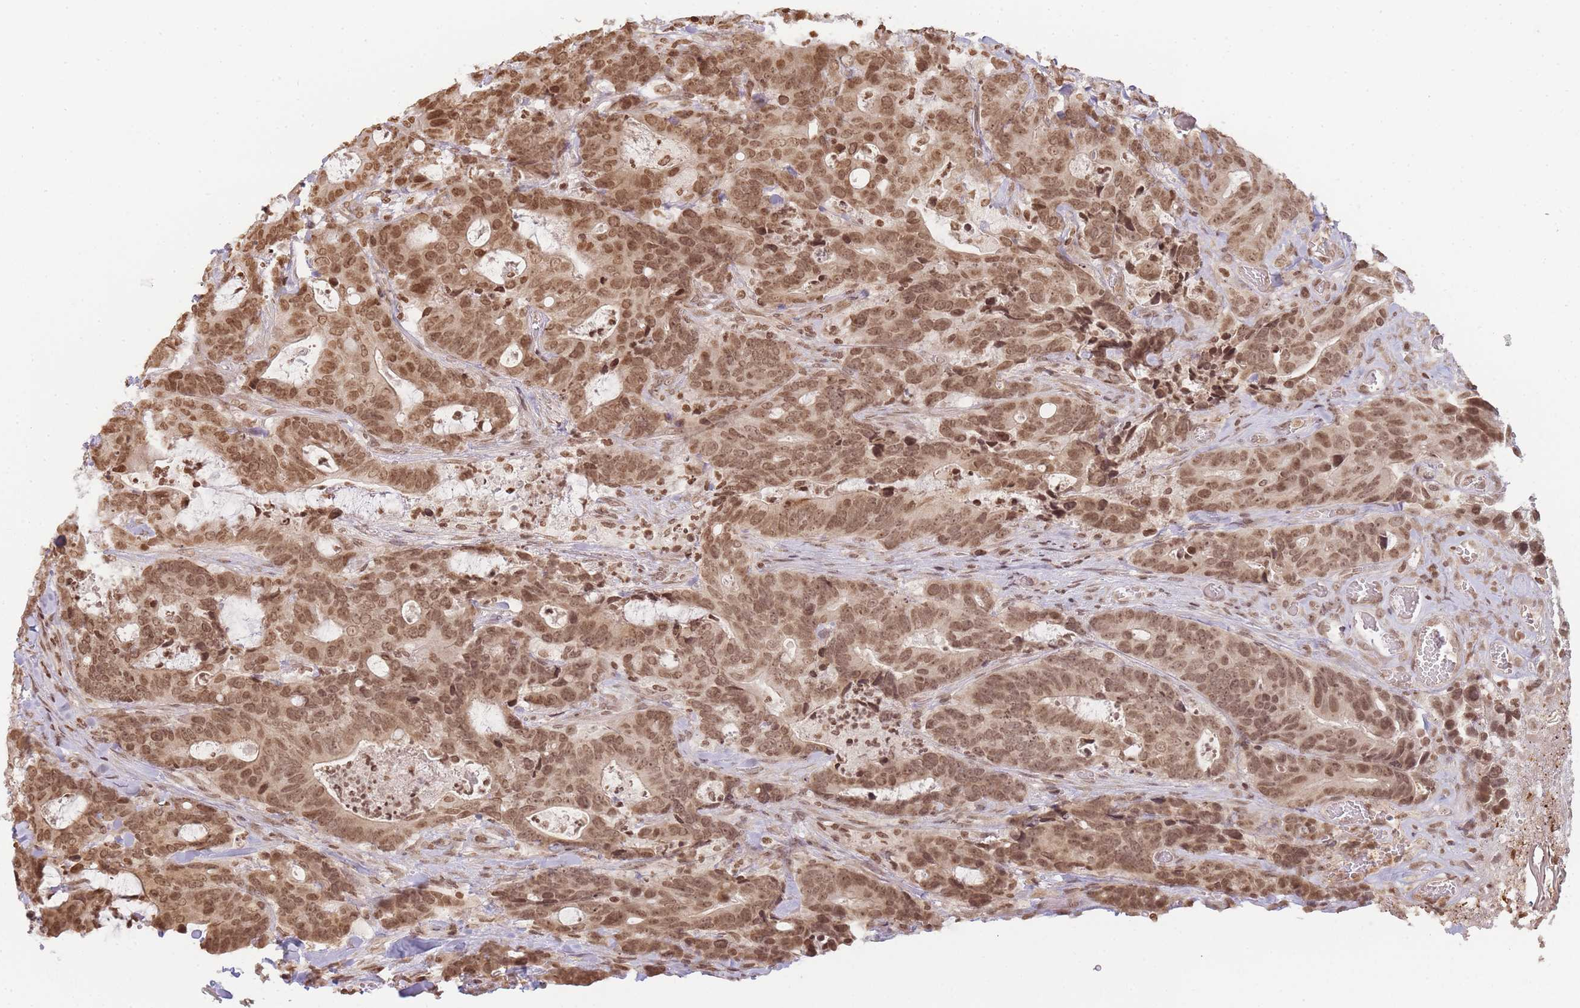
{"staining": {"intensity": "moderate", "quantity": ">75%", "location": "nuclear"}, "tissue": "colorectal cancer", "cell_type": "Tumor cells", "image_type": "cancer", "snomed": [{"axis": "morphology", "description": "Adenocarcinoma, NOS"}, {"axis": "topography", "description": "Colon"}], "caption": "Immunohistochemistry (IHC) (DAB (3,3'-diaminobenzidine)) staining of human adenocarcinoma (colorectal) exhibits moderate nuclear protein staining in about >75% of tumor cells.", "gene": "WWTR1", "patient": {"sex": "female", "age": 82}}